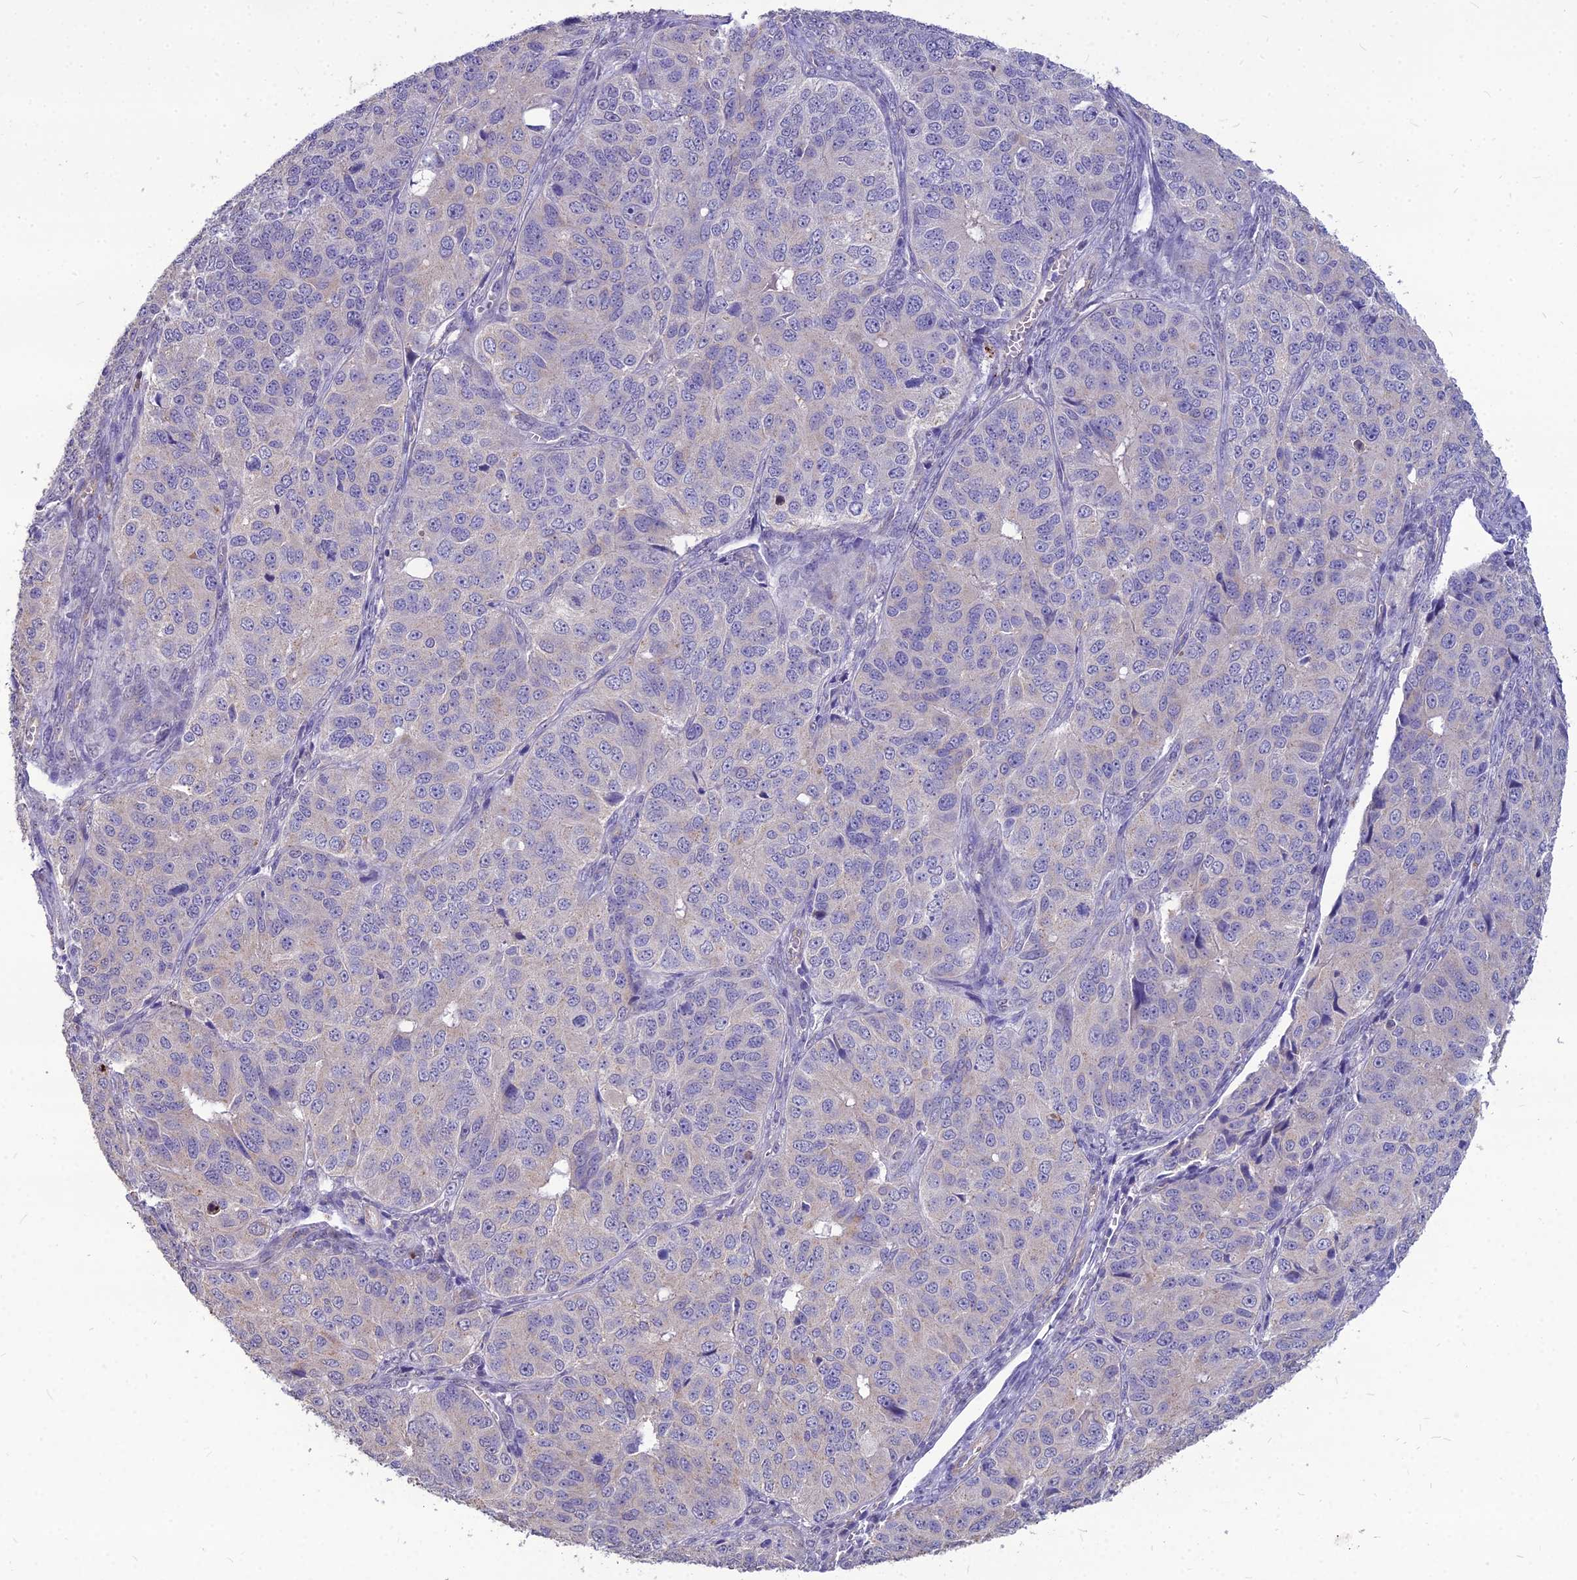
{"staining": {"intensity": "negative", "quantity": "none", "location": "none"}, "tissue": "ovarian cancer", "cell_type": "Tumor cells", "image_type": "cancer", "snomed": [{"axis": "morphology", "description": "Carcinoma, endometroid"}, {"axis": "topography", "description": "Ovary"}], "caption": "An image of human endometroid carcinoma (ovarian) is negative for staining in tumor cells.", "gene": "PCED1B", "patient": {"sex": "female", "age": 51}}